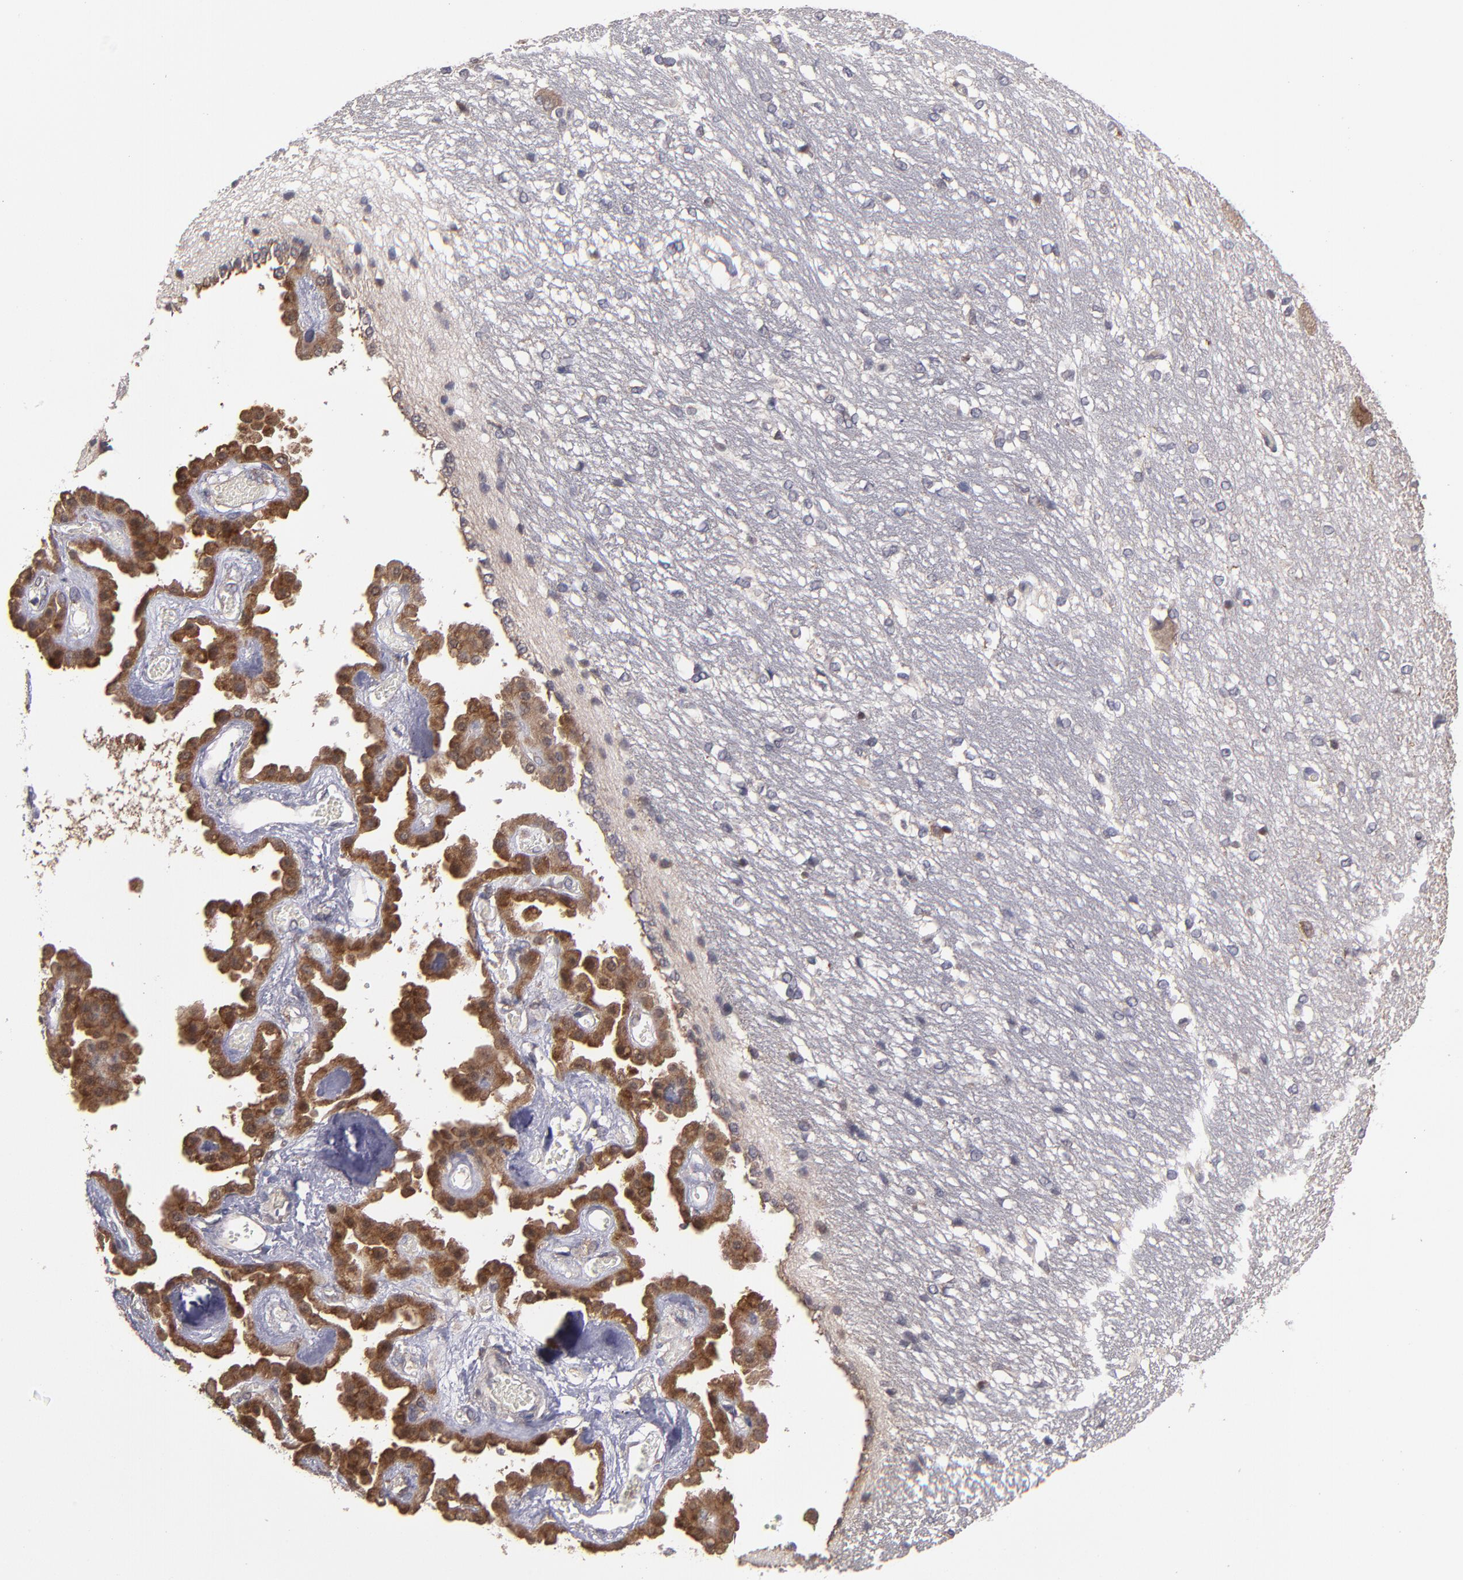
{"staining": {"intensity": "weak", "quantity": "<25%", "location": "cytoplasmic/membranous"}, "tissue": "hippocampus", "cell_type": "Glial cells", "image_type": "normal", "snomed": [{"axis": "morphology", "description": "Normal tissue, NOS"}, {"axis": "topography", "description": "Hippocampus"}], "caption": "An immunohistochemistry photomicrograph of benign hippocampus is shown. There is no staining in glial cells of hippocampus. (DAB immunohistochemistry, high magnification).", "gene": "NF2", "patient": {"sex": "female", "age": 19}}